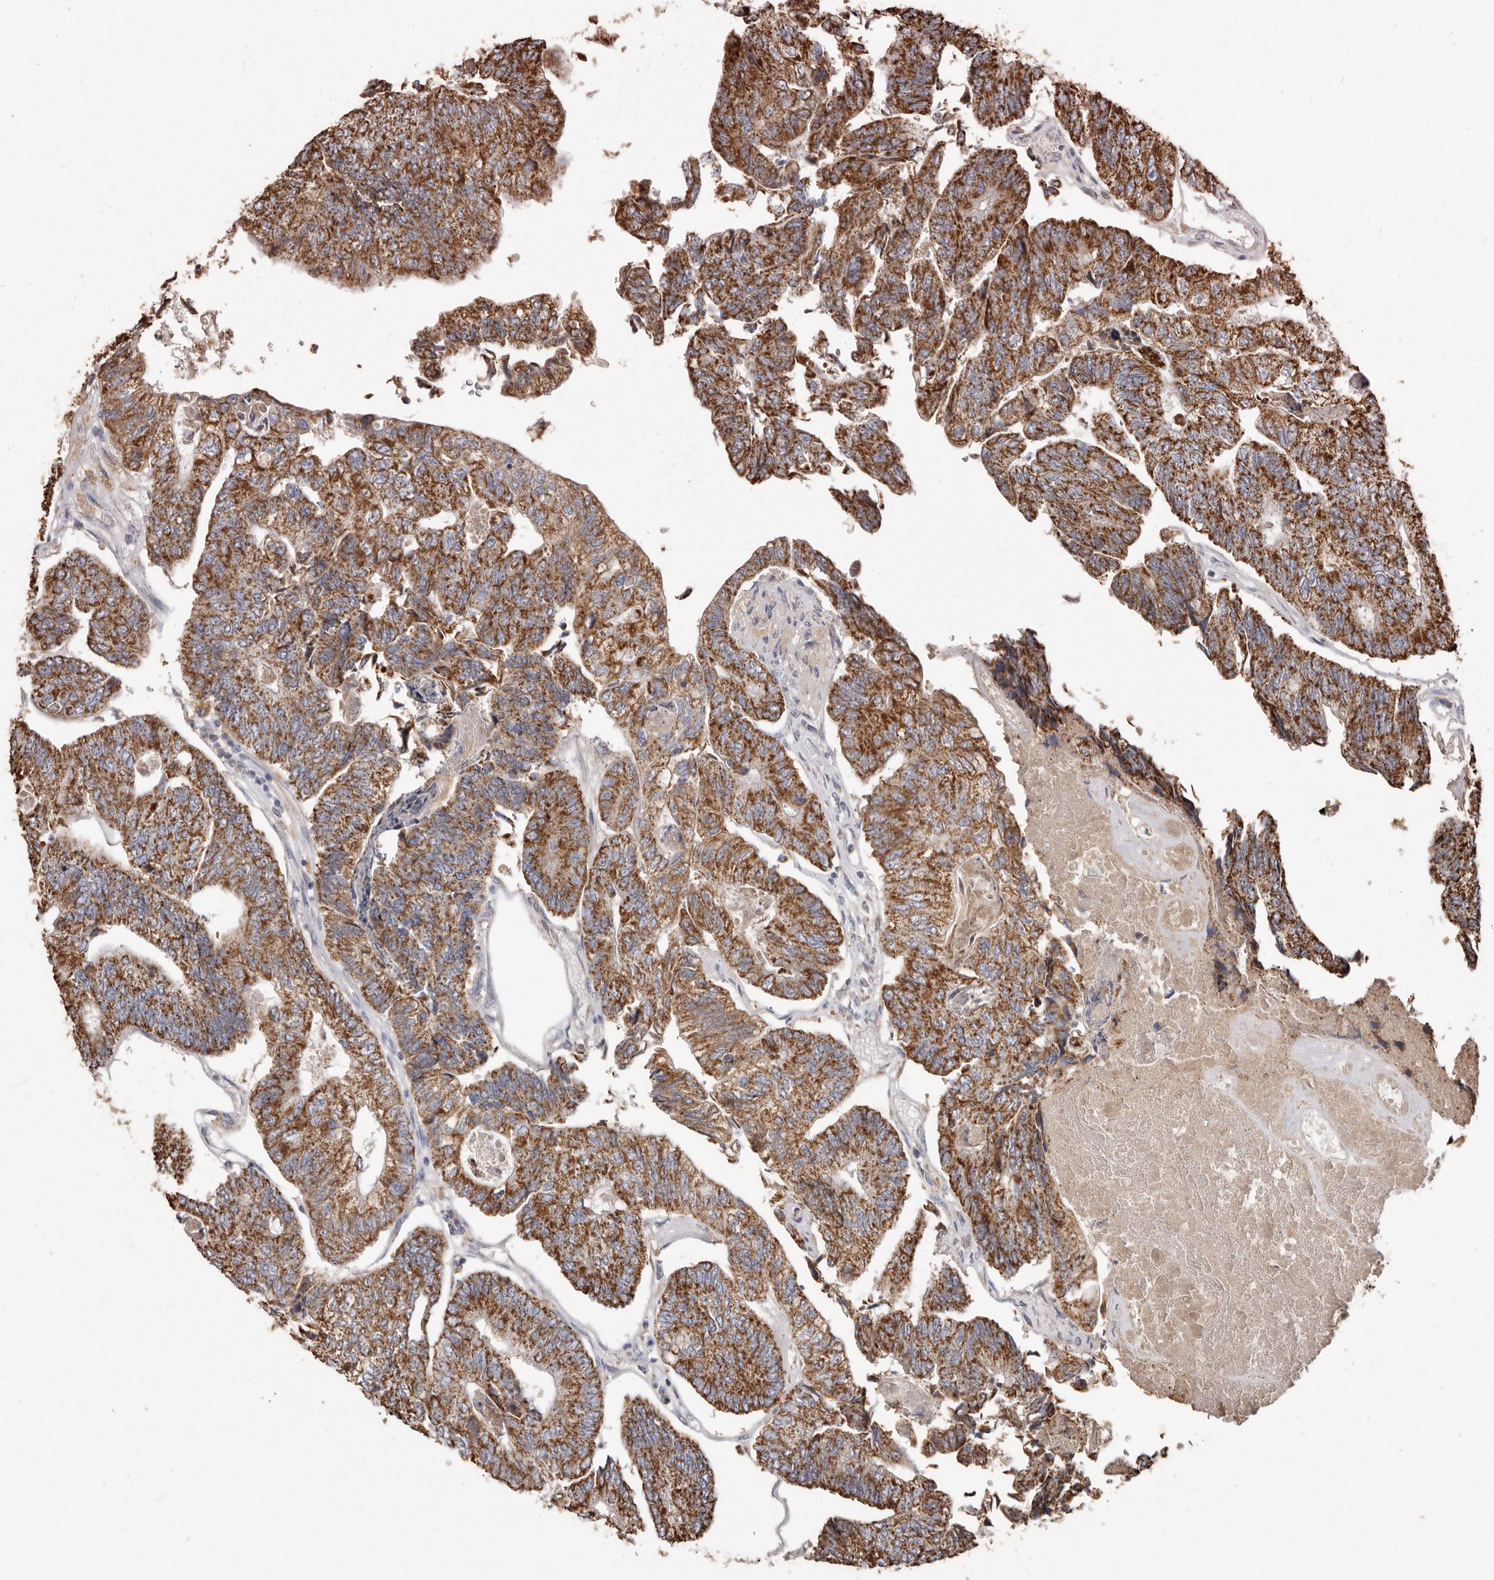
{"staining": {"intensity": "strong", "quantity": ">75%", "location": "cytoplasmic/membranous"}, "tissue": "colorectal cancer", "cell_type": "Tumor cells", "image_type": "cancer", "snomed": [{"axis": "morphology", "description": "Adenocarcinoma, NOS"}, {"axis": "topography", "description": "Colon"}], "caption": "Adenocarcinoma (colorectal) tissue shows strong cytoplasmic/membranous positivity in approximately >75% of tumor cells, visualized by immunohistochemistry.", "gene": "KIF26B", "patient": {"sex": "female", "age": 67}}